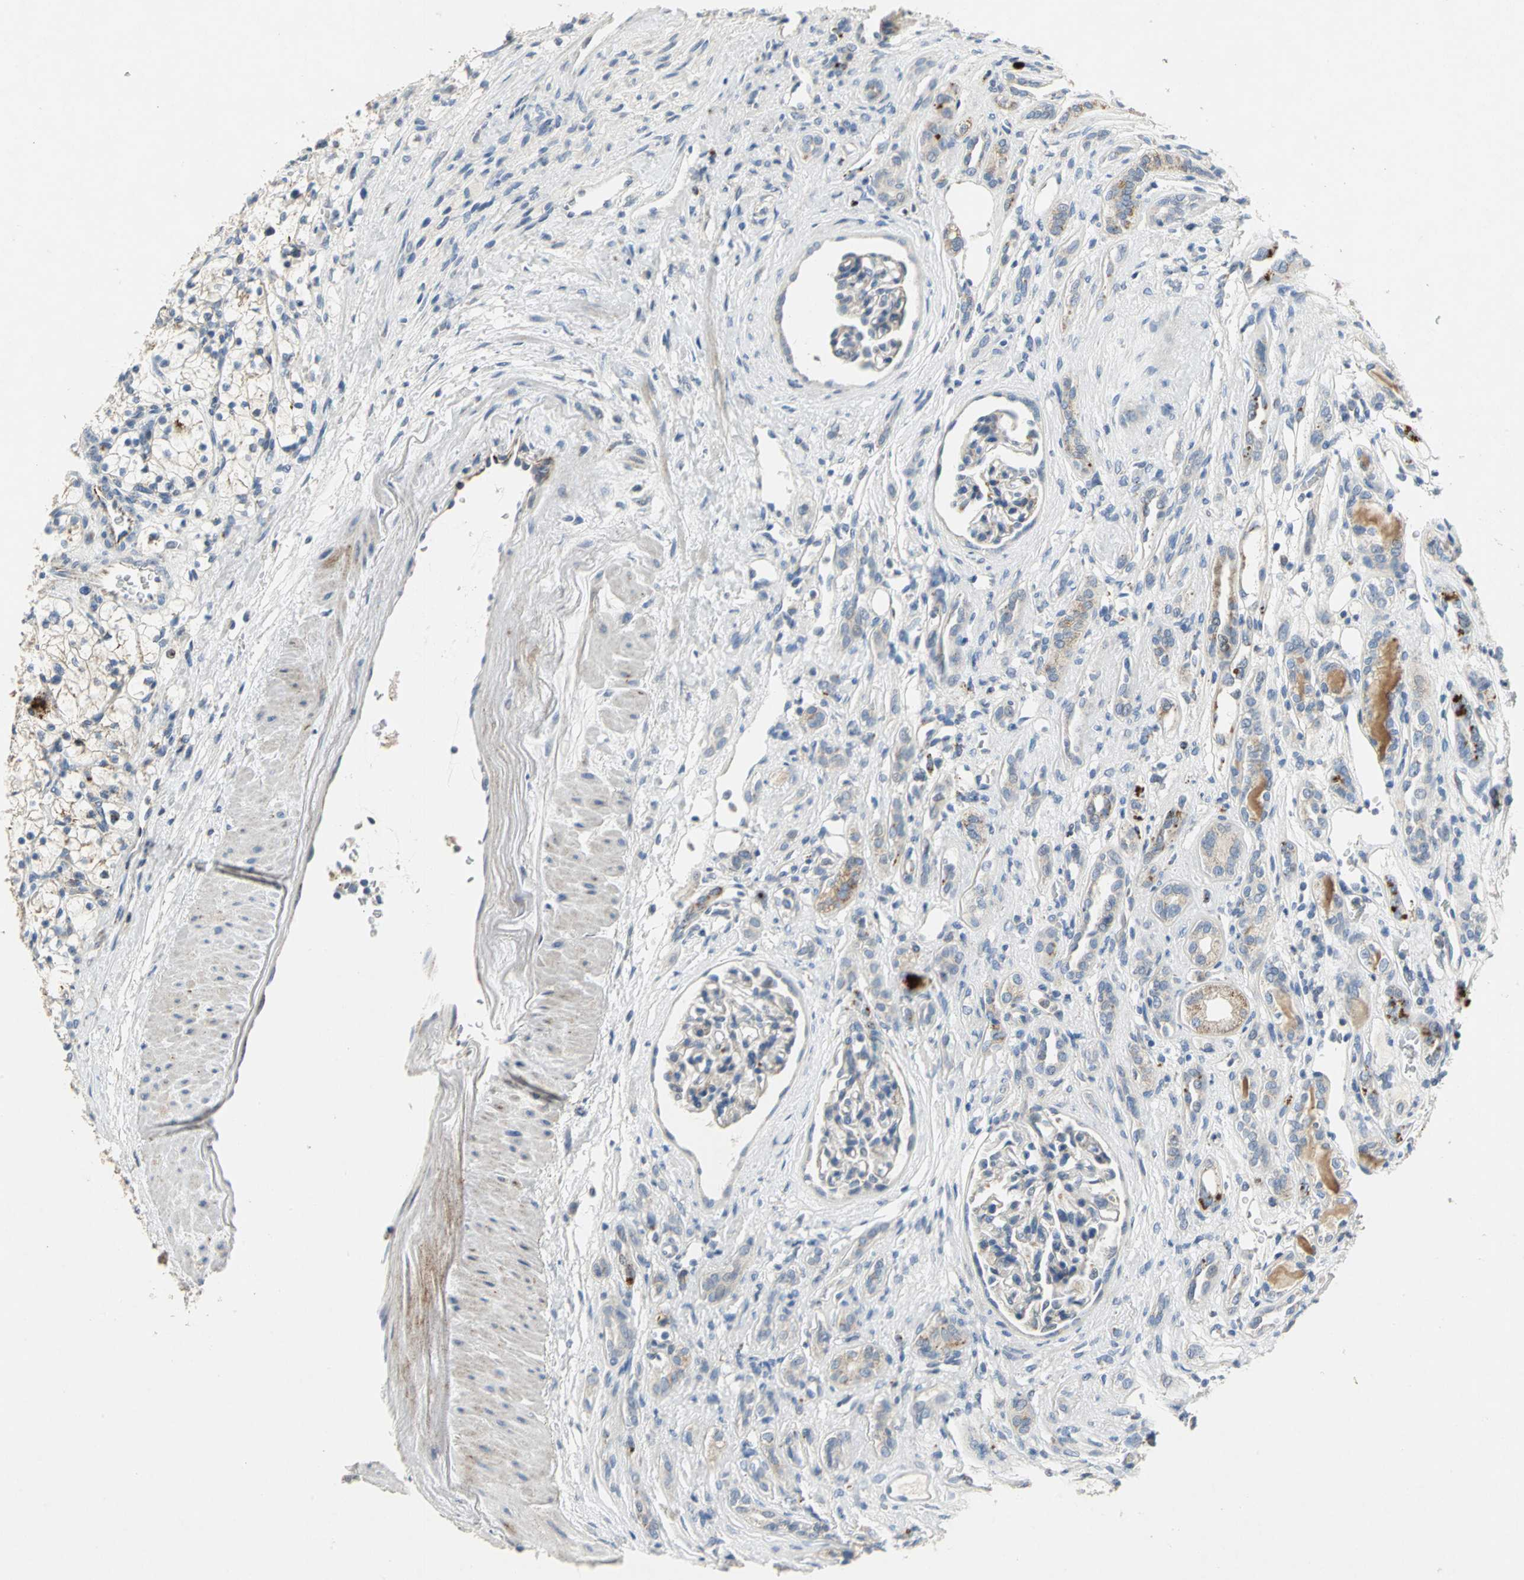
{"staining": {"intensity": "negative", "quantity": "none", "location": "none"}, "tissue": "renal cancer", "cell_type": "Tumor cells", "image_type": "cancer", "snomed": [{"axis": "morphology", "description": "Adenocarcinoma, NOS"}, {"axis": "topography", "description": "Kidney"}], "caption": "Immunohistochemistry (IHC) image of neoplastic tissue: human adenocarcinoma (renal) stained with DAB (3,3'-diaminobenzidine) exhibits no significant protein expression in tumor cells. (DAB (3,3'-diaminobenzidine) IHC visualized using brightfield microscopy, high magnification).", "gene": "SPPL2B", "patient": {"sex": "female", "age": 60}}